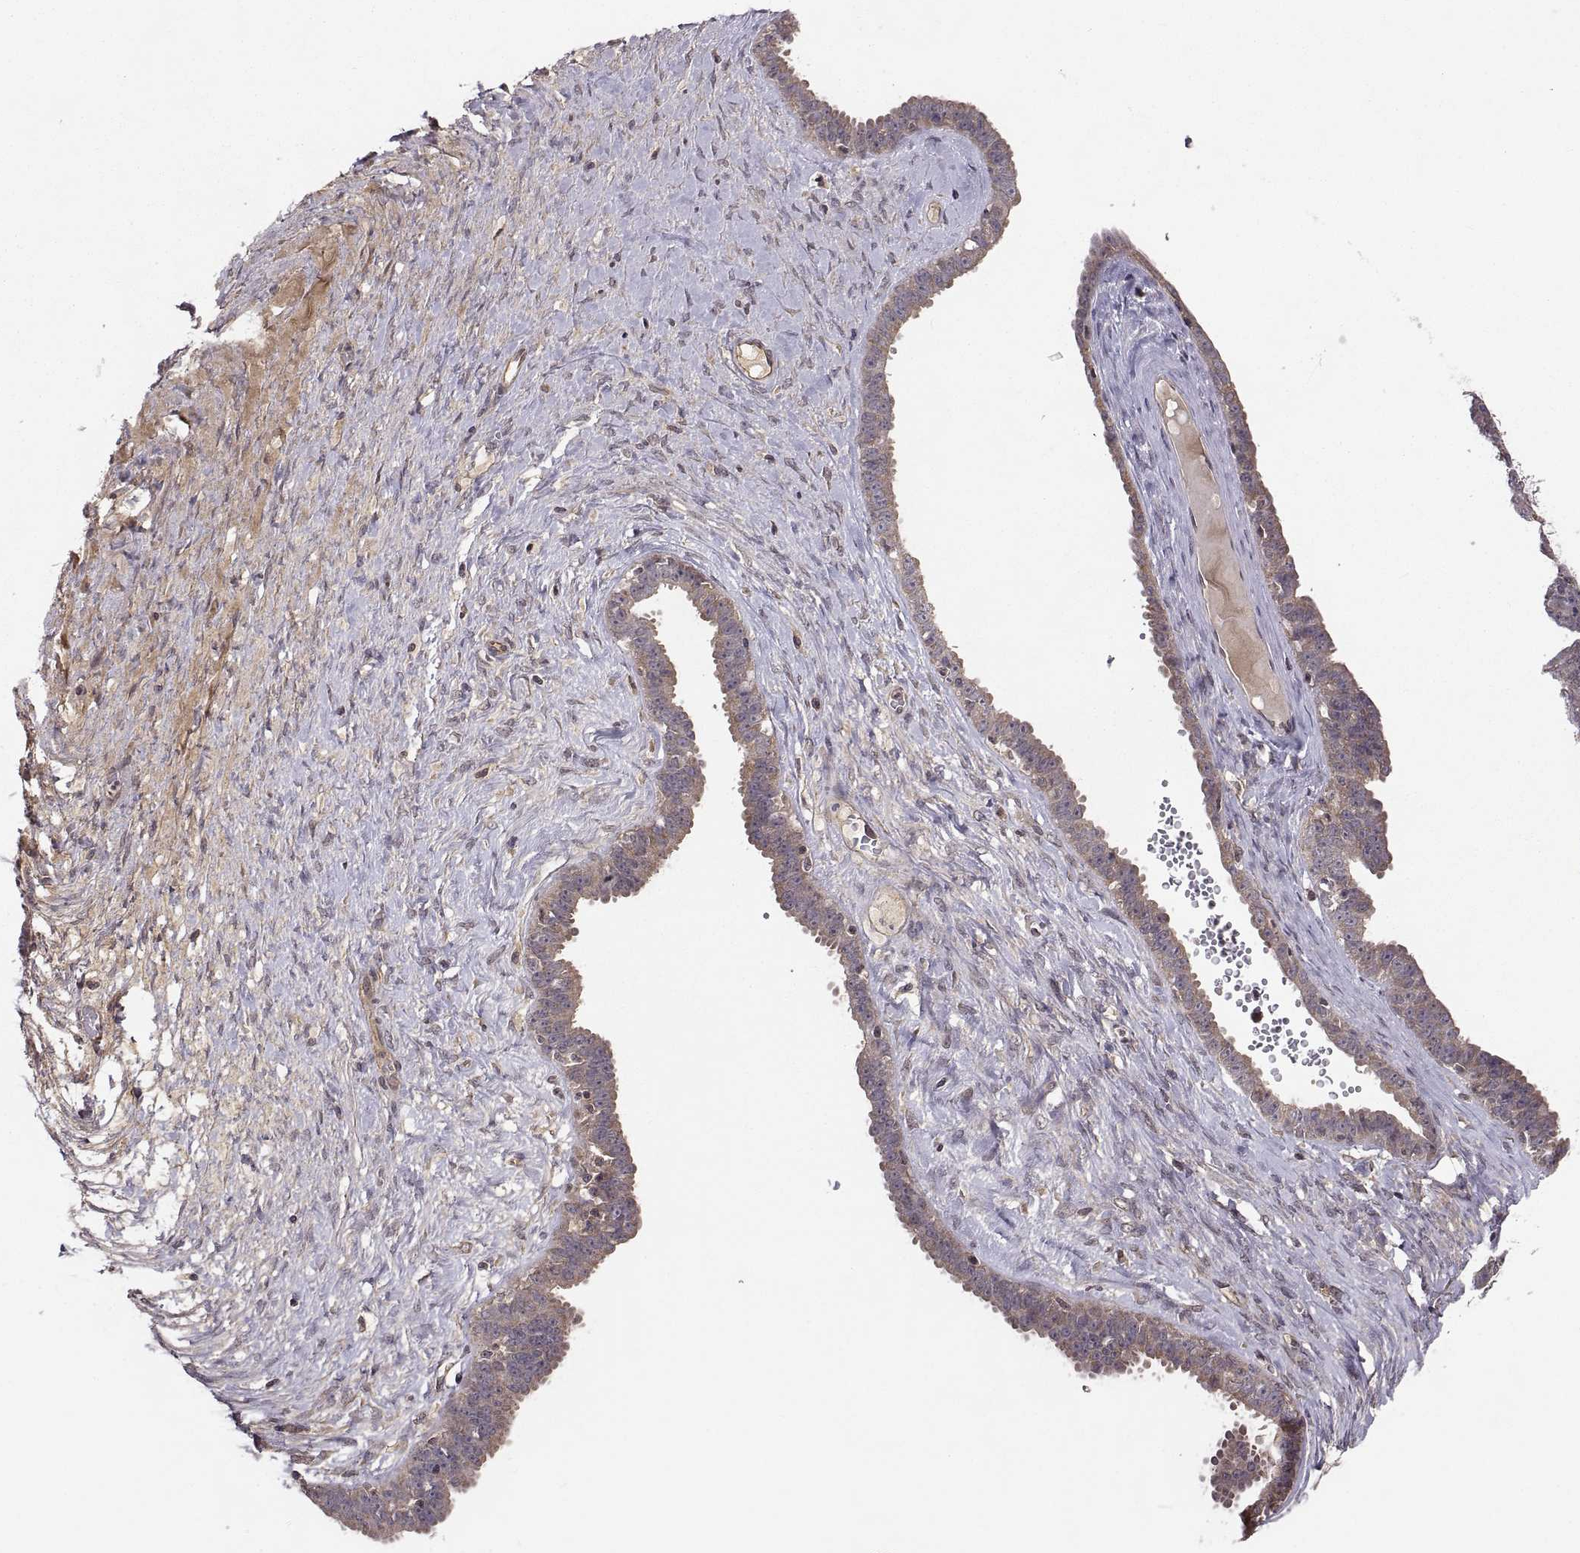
{"staining": {"intensity": "weak", "quantity": "25%-75%", "location": "cytoplasmic/membranous"}, "tissue": "ovarian cancer", "cell_type": "Tumor cells", "image_type": "cancer", "snomed": [{"axis": "morphology", "description": "Cystadenocarcinoma, serous, NOS"}, {"axis": "topography", "description": "Ovary"}], "caption": "A brown stain shows weak cytoplasmic/membranous expression of a protein in serous cystadenocarcinoma (ovarian) tumor cells.", "gene": "ABL2", "patient": {"sex": "female", "age": 71}}